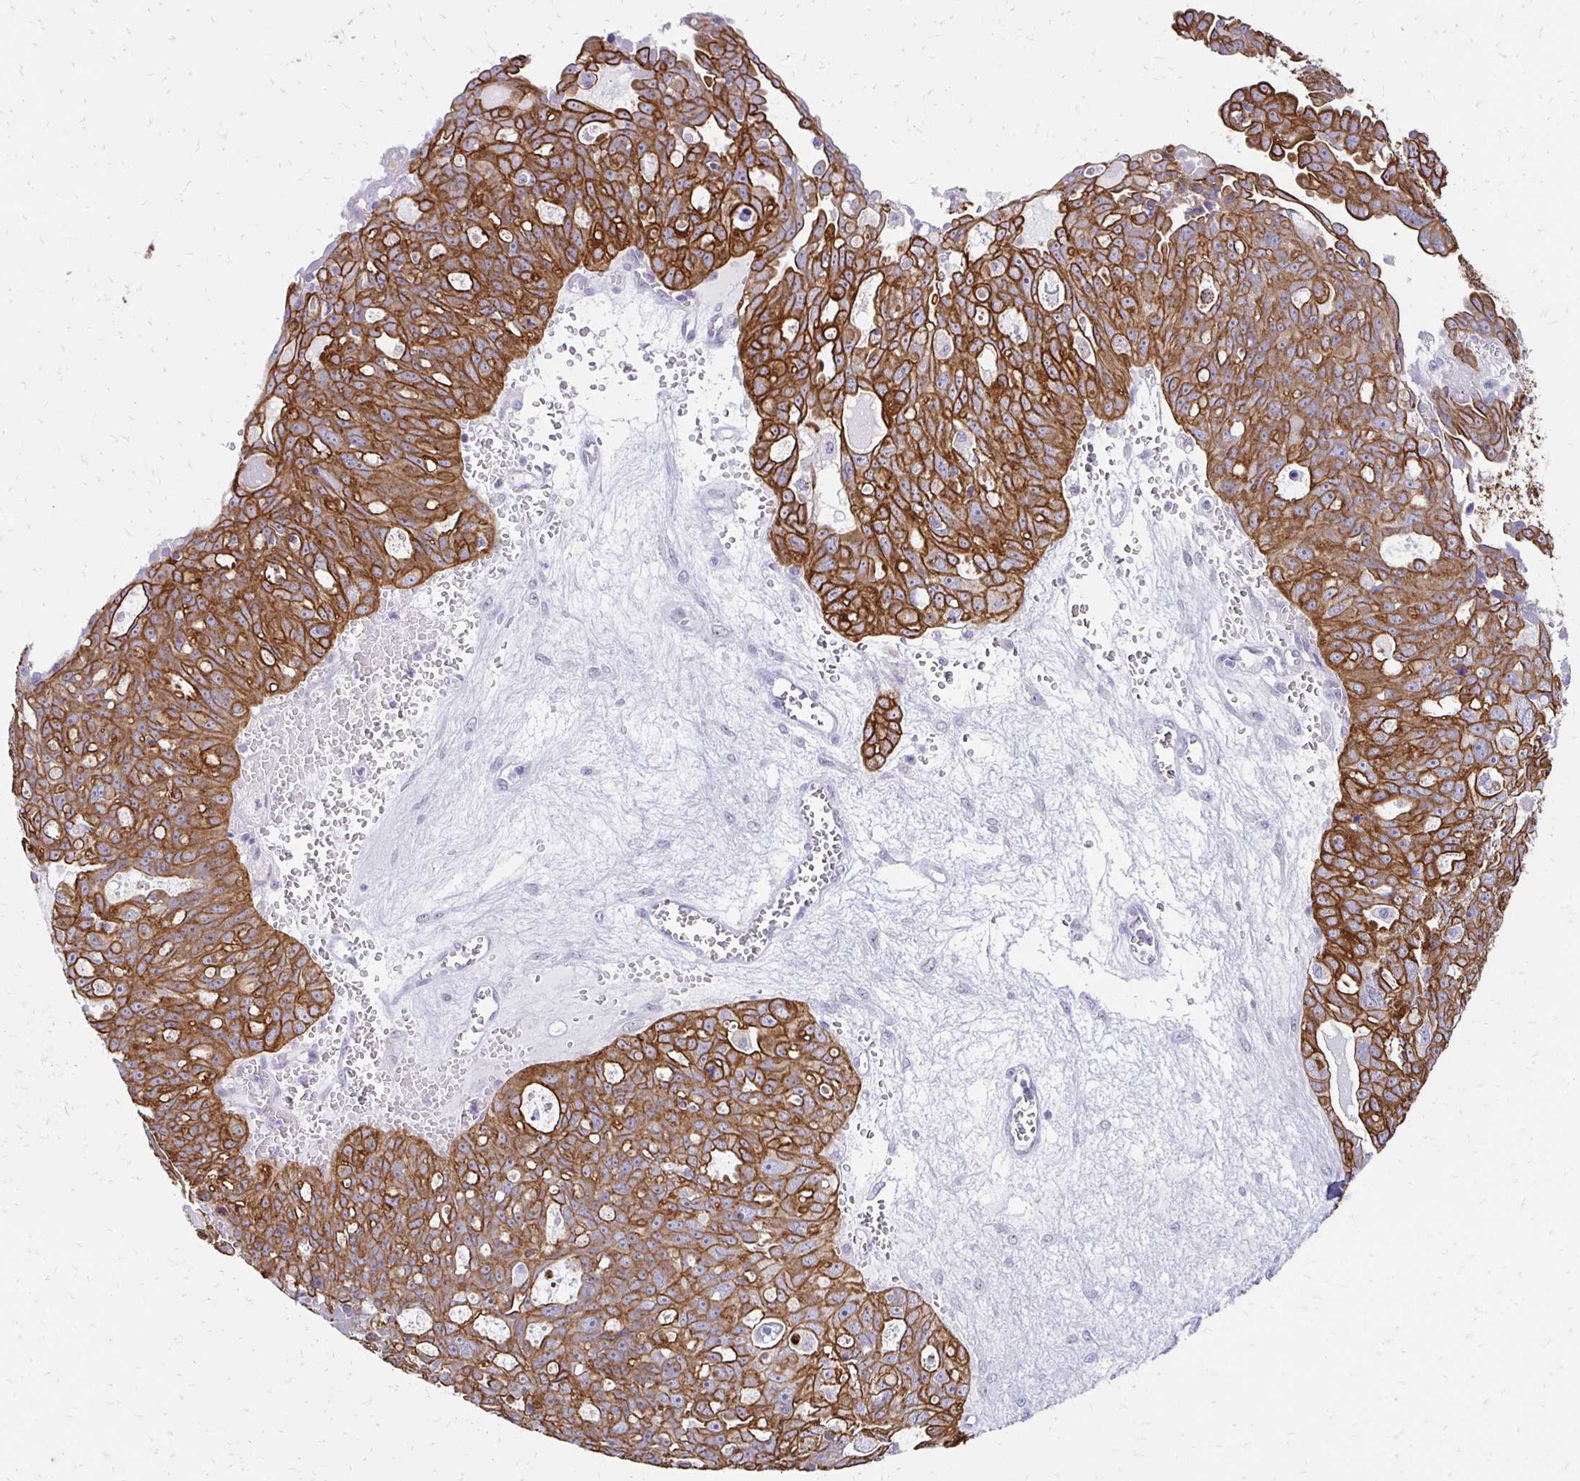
{"staining": {"intensity": "strong", "quantity": ">75%", "location": "cytoplasmic/membranous"}, "tissue": "ovarian cancer", "cell_type": "Tumor cells", "image_type": "cancer", "snomed": [{"axis": "morphology", "description": "Carcinoma, endometroid"}, {"axis": "topography", "description": "Ovary"}], "caption": "Protein staining of ovarian endometroid carcinoma tissue shows strong cytoplasmic/membranous staining in approximately >75% of tumor cells.", "gene": "C1QTNF2", "patient": {"sex": "female", "age": 70}}